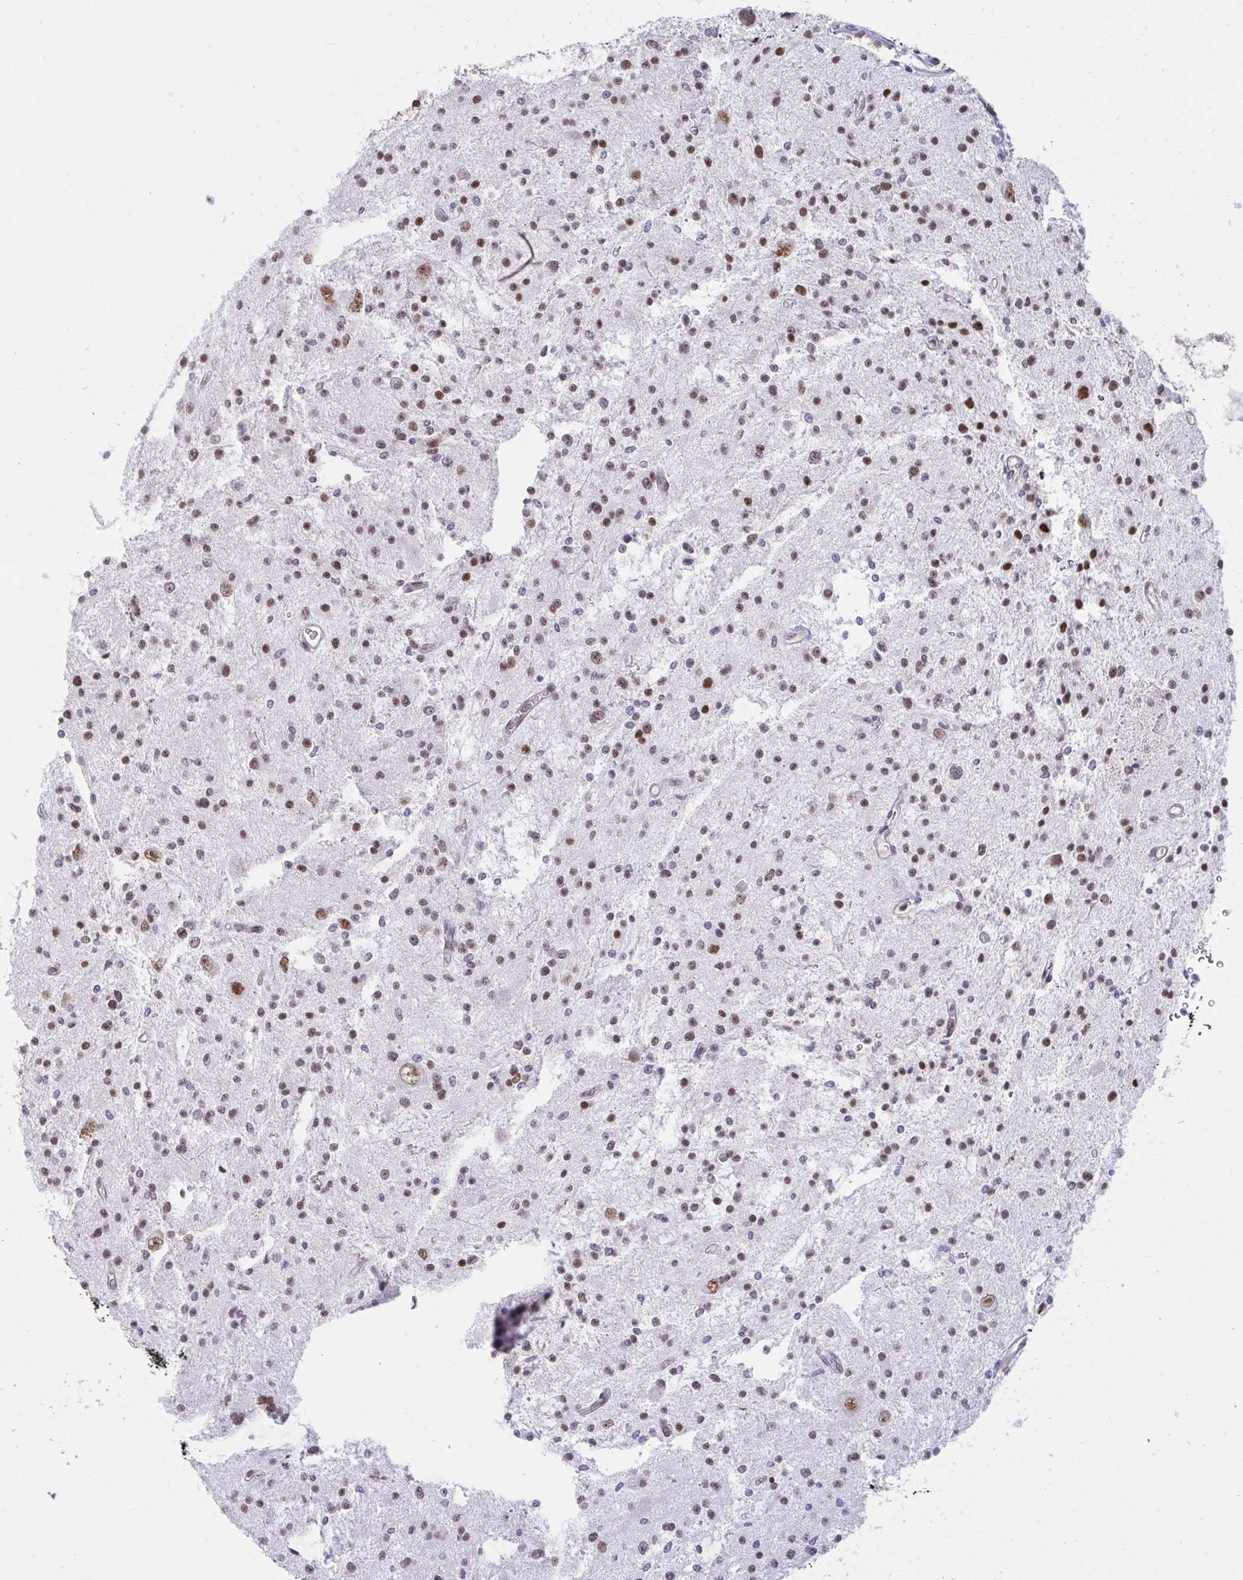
{"staining": {"intensity": "strong", "quantity": ">75%", "location": "nuclear"}, "tissue": "glioma", "cell_type": "Tumor cells", "image_type": "cancer", "snomed": [{"axis": "morphology", "description": "Glioma, malignant, Low grade"}, {"axis": "topography", "description": "Brain"}], "caption": "DAB (3,3'-diaminobenzidine) immunohistochemical staining of human malignant glioma (low-grade) demonstrates strong nuclear protein positivity in about >75% of tumor cells.", "gene": "CBFA2T2", "patient": {"sex": "male", "age": 43}}